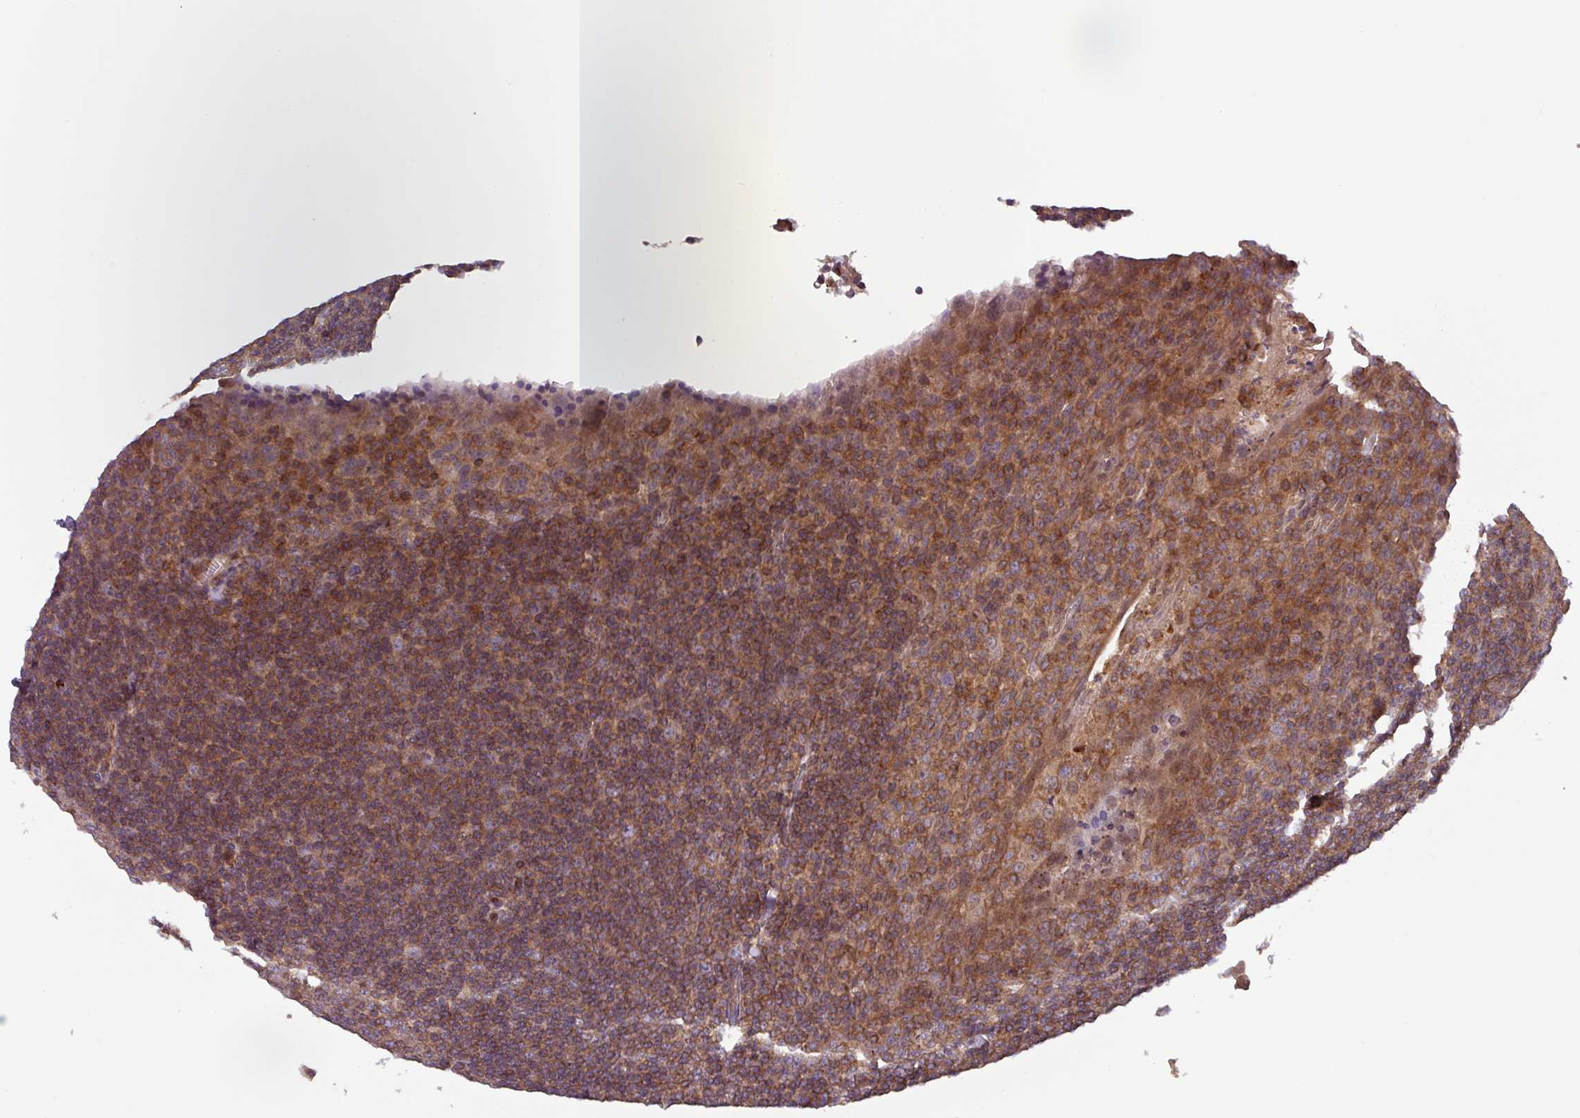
{"staining": {"intensity": "moderate", "quantity": ">75%", "location": "cytoplasmic/membranous"}, "tissue": "tonsil", "cell_type": "Germinal center cells", "image_type": "normal", "snomed": [{"axis": "morphology", "description": "Normal tissue, NOS"}, {"axis": "topography", "description": "Tonsil"}], "caption": "Protein analysis of benign tonsil reveals moderate cytoplasmic/membranous expression in approximately >75% of germinal center cells. (Brightfield microscopy of DAB IHC at high magnification).", "gene": "PLEKHD1", "patient": {"sex": "male", "age": 27}}